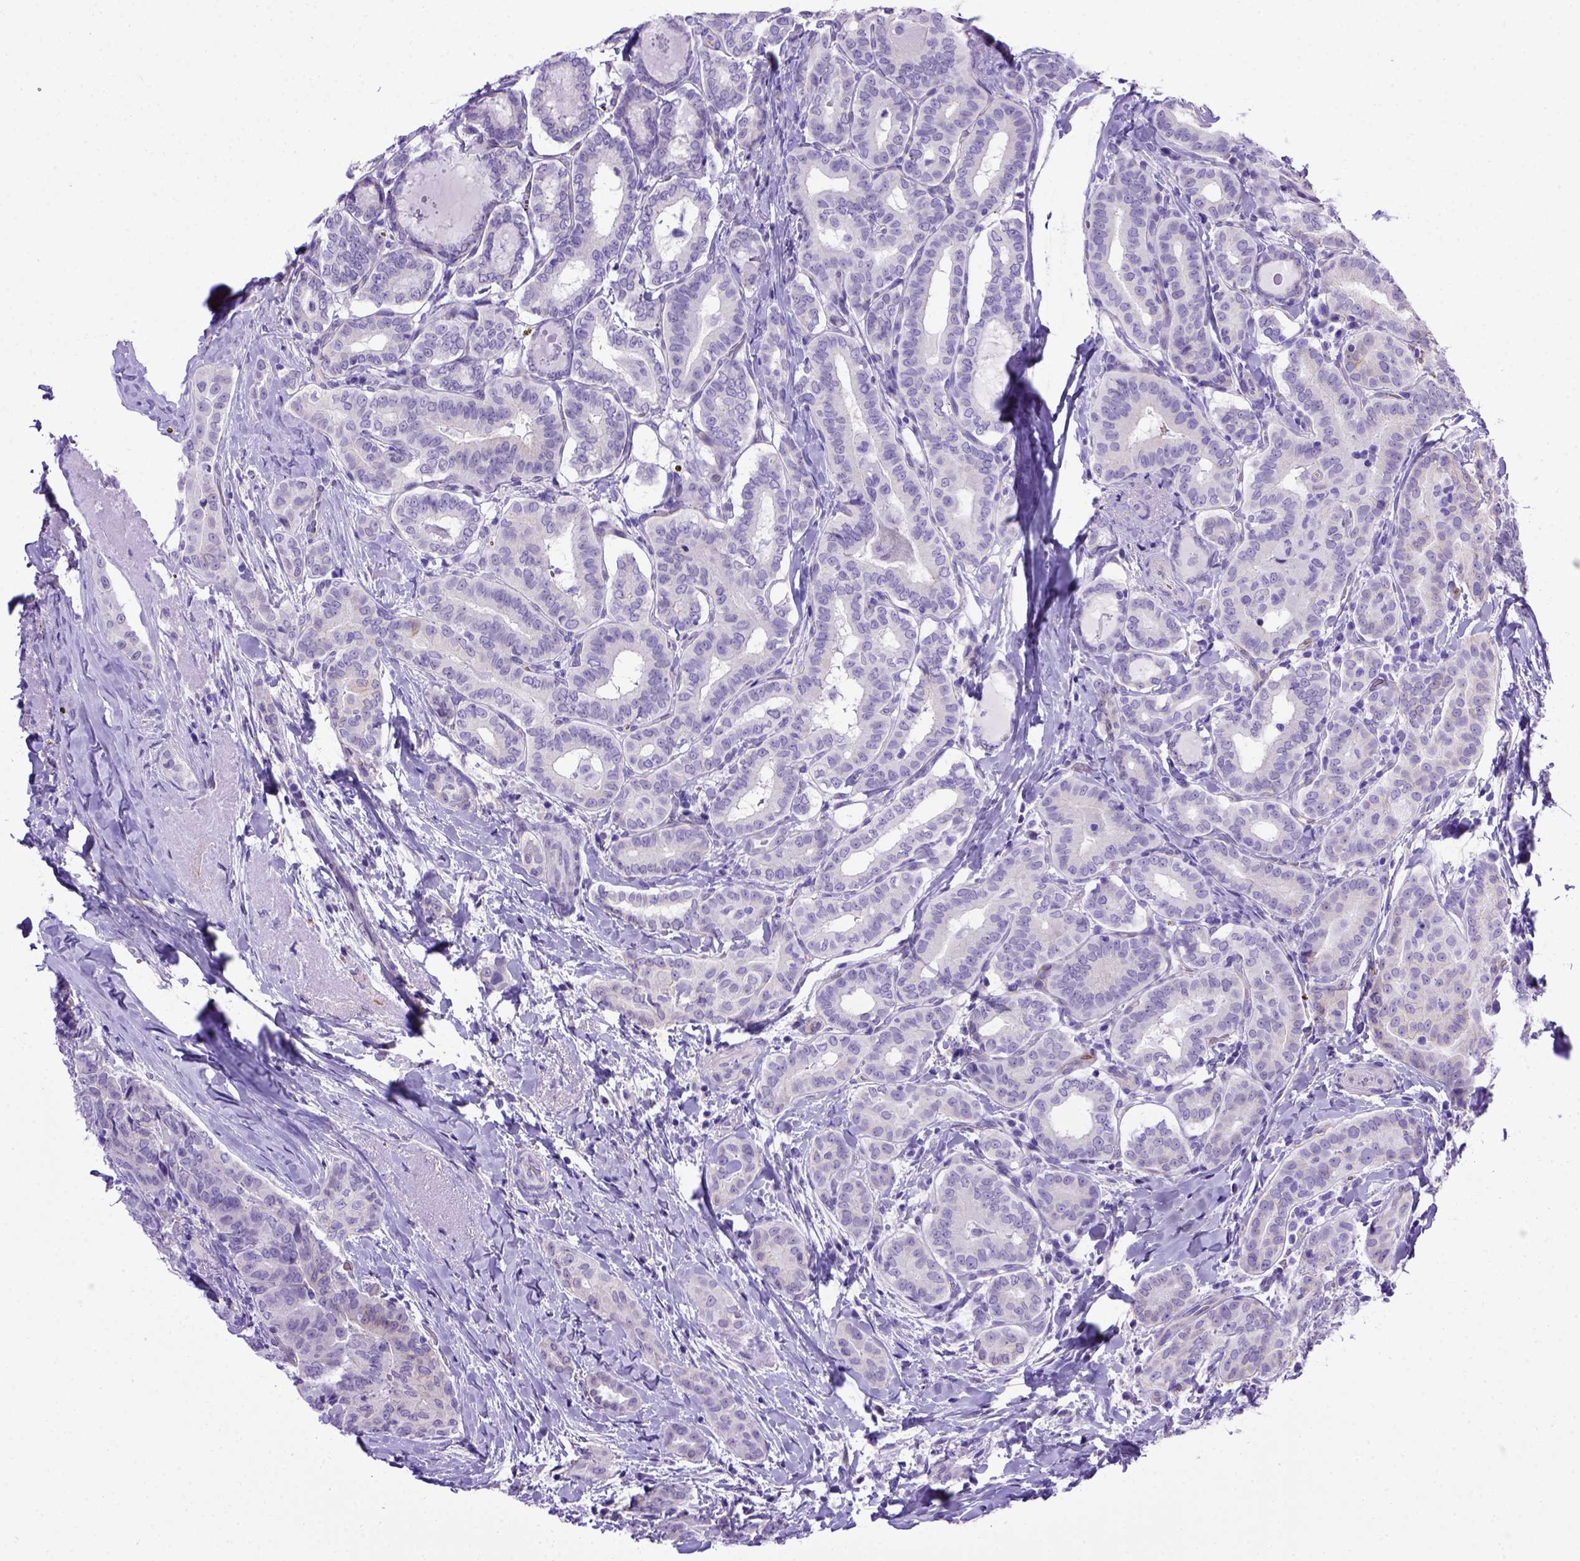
{"staining": {"intensity": "negative", "quantity": "none", "location": "none"}, "tissue": "thyroid cancer", "cell_type": "Tumor cells", "image_type": "cancer", "snomed": [{"axis": "morphology", "description": "Papillary adenocarcinoma, NOS"}, {"axis": "morphology", "description": "Papillary adenoma metastatic"}, {"axis": "topography", "description": "Thyroid gland"}], "caption": "This micrograph is of thyroid papillary adenocarcinoma stained with IHC to label a protein in brown with the nuclei are counter-stained blue. There is no expression in tumor cells. (Brightfield microscopy of DAB (3,3'-diaminobenzidine) IHC at high magnification).", "gene": "ADAM12", "patient": {"sex": "female", "age": 50}}